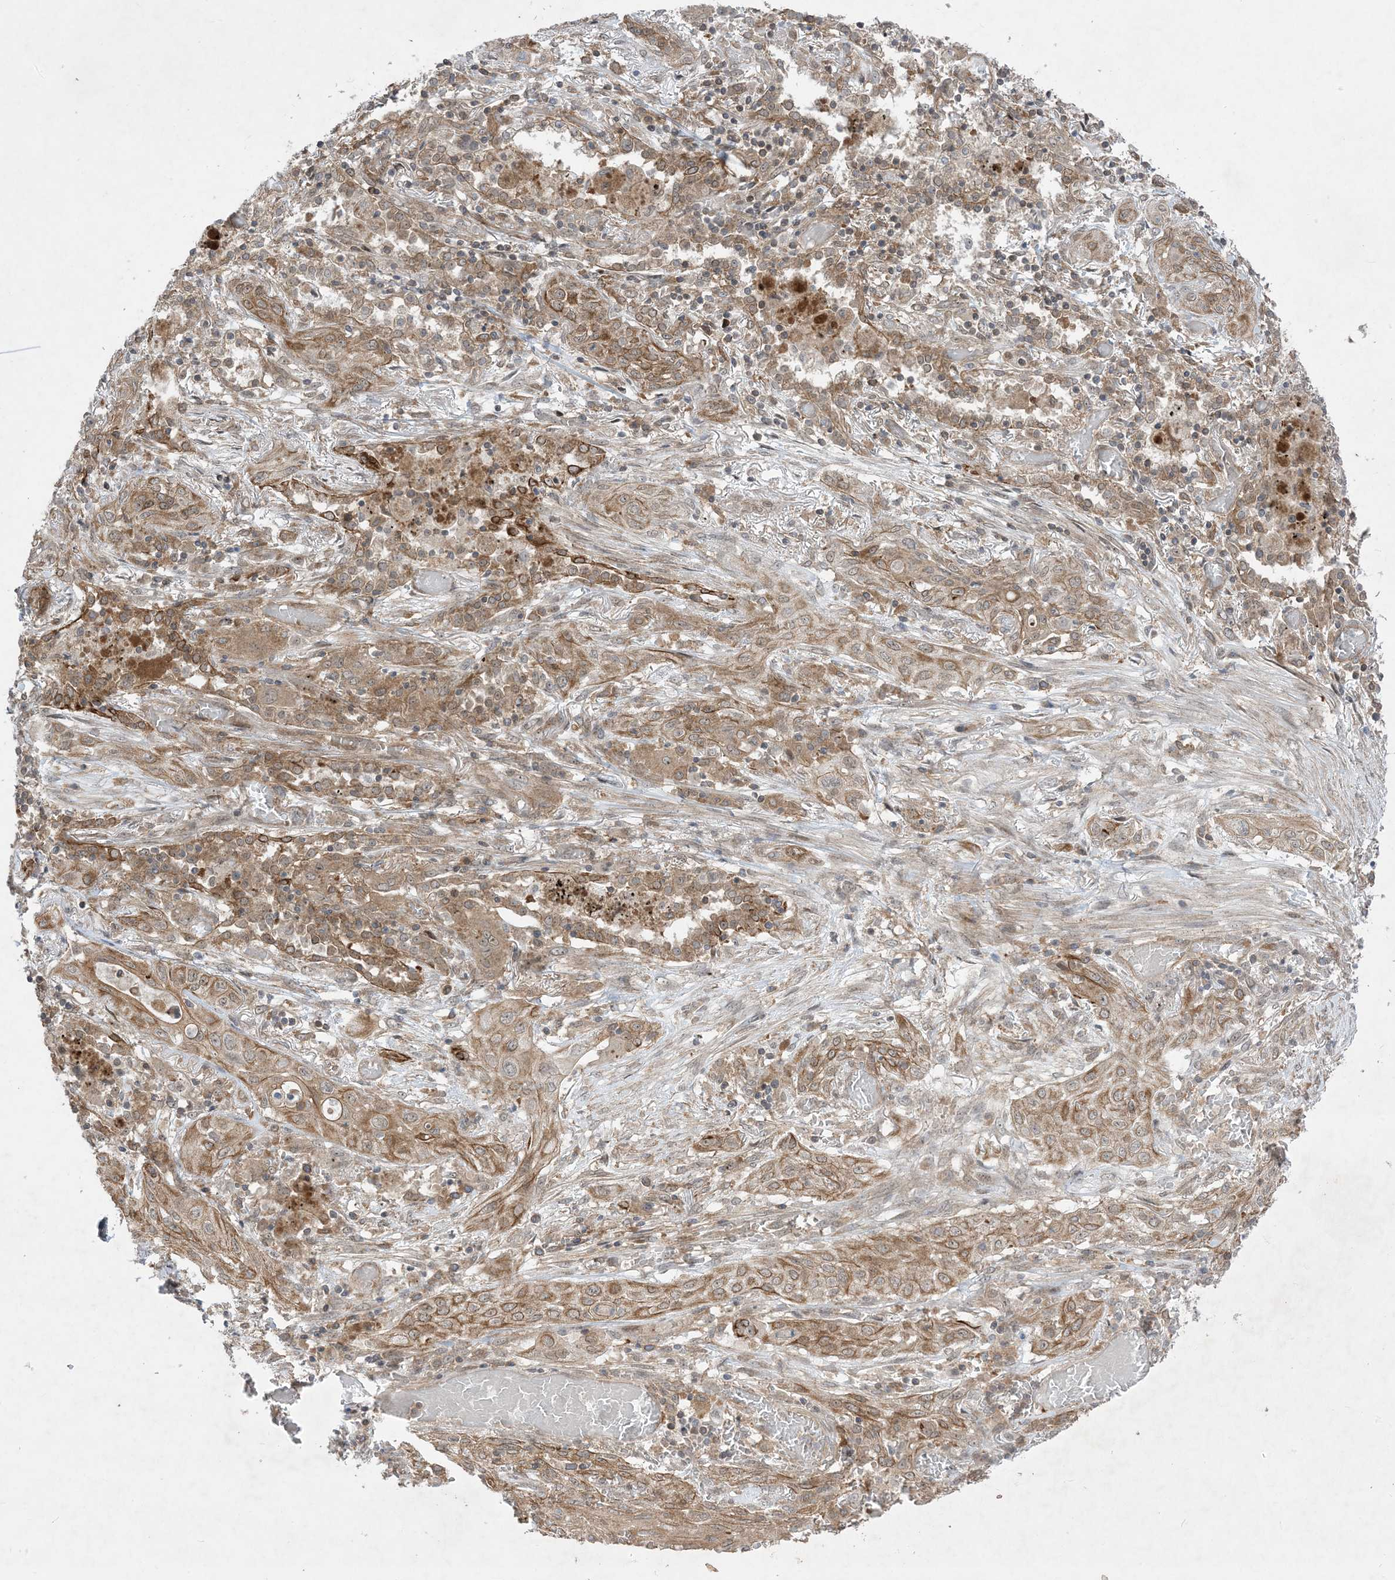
{"staining": {"intensity": "moderate", "quantity": ">75%", "location": "cytoplasmic/membranous,nuclear"}, "tissue": "lung cancer", "cell_type": "Tumor cells", "image_type": "cancer", "snomed": [{"axis": "morphology", "description": "Squamous cell carcinoma, NOS"}, {"axis": "topography", "description": "Lung"}], "caption": "This histopathology image displays immunohistochemistry (IHC) staining of lung cancer (squamous cell carcinoma), with medium moderate cytoplasmic/membranous and nuclear expression in approximately >75% of tumor cells.", "gene": "SOGA3", "patient": {"sex": "female", "age": 47}}